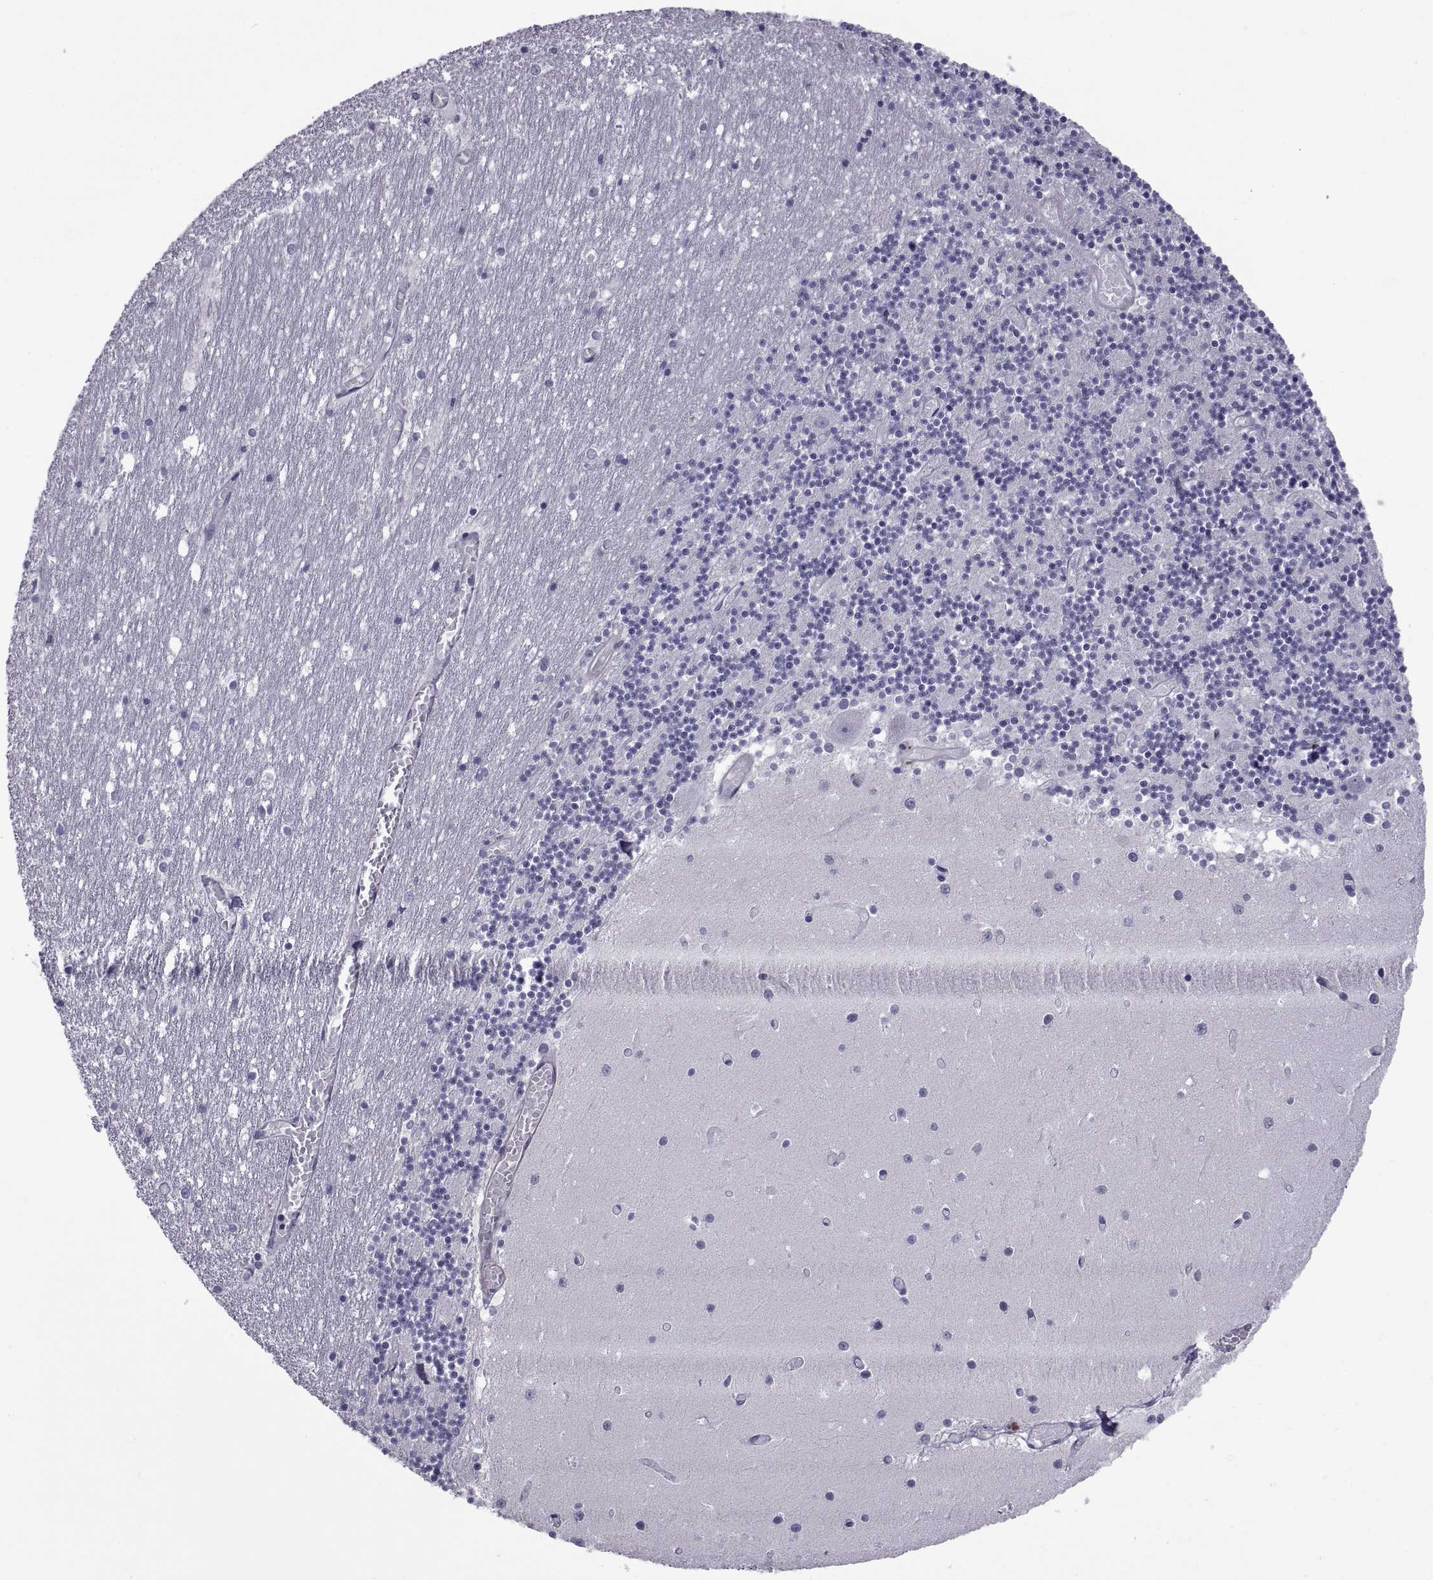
{"staining": {"intensity": "negative", "quantity": "none", "location": "none"}, "tissue": "cerebellum", "cell_type": "Cells in granular layer", "image_type": "normal", "snomed": [{"axis": "morphology", "description": "Normal tissue, NOS"}, {"axis": "topography", "description": "Cerebellum"}], "caption": "Cerebellum stained for a protein using immunohistochemistry (IHC) exhibits no expression cells in granular layer.", "gene": "MAGEB1", "patient": {"sex": "female", "age": 28}}